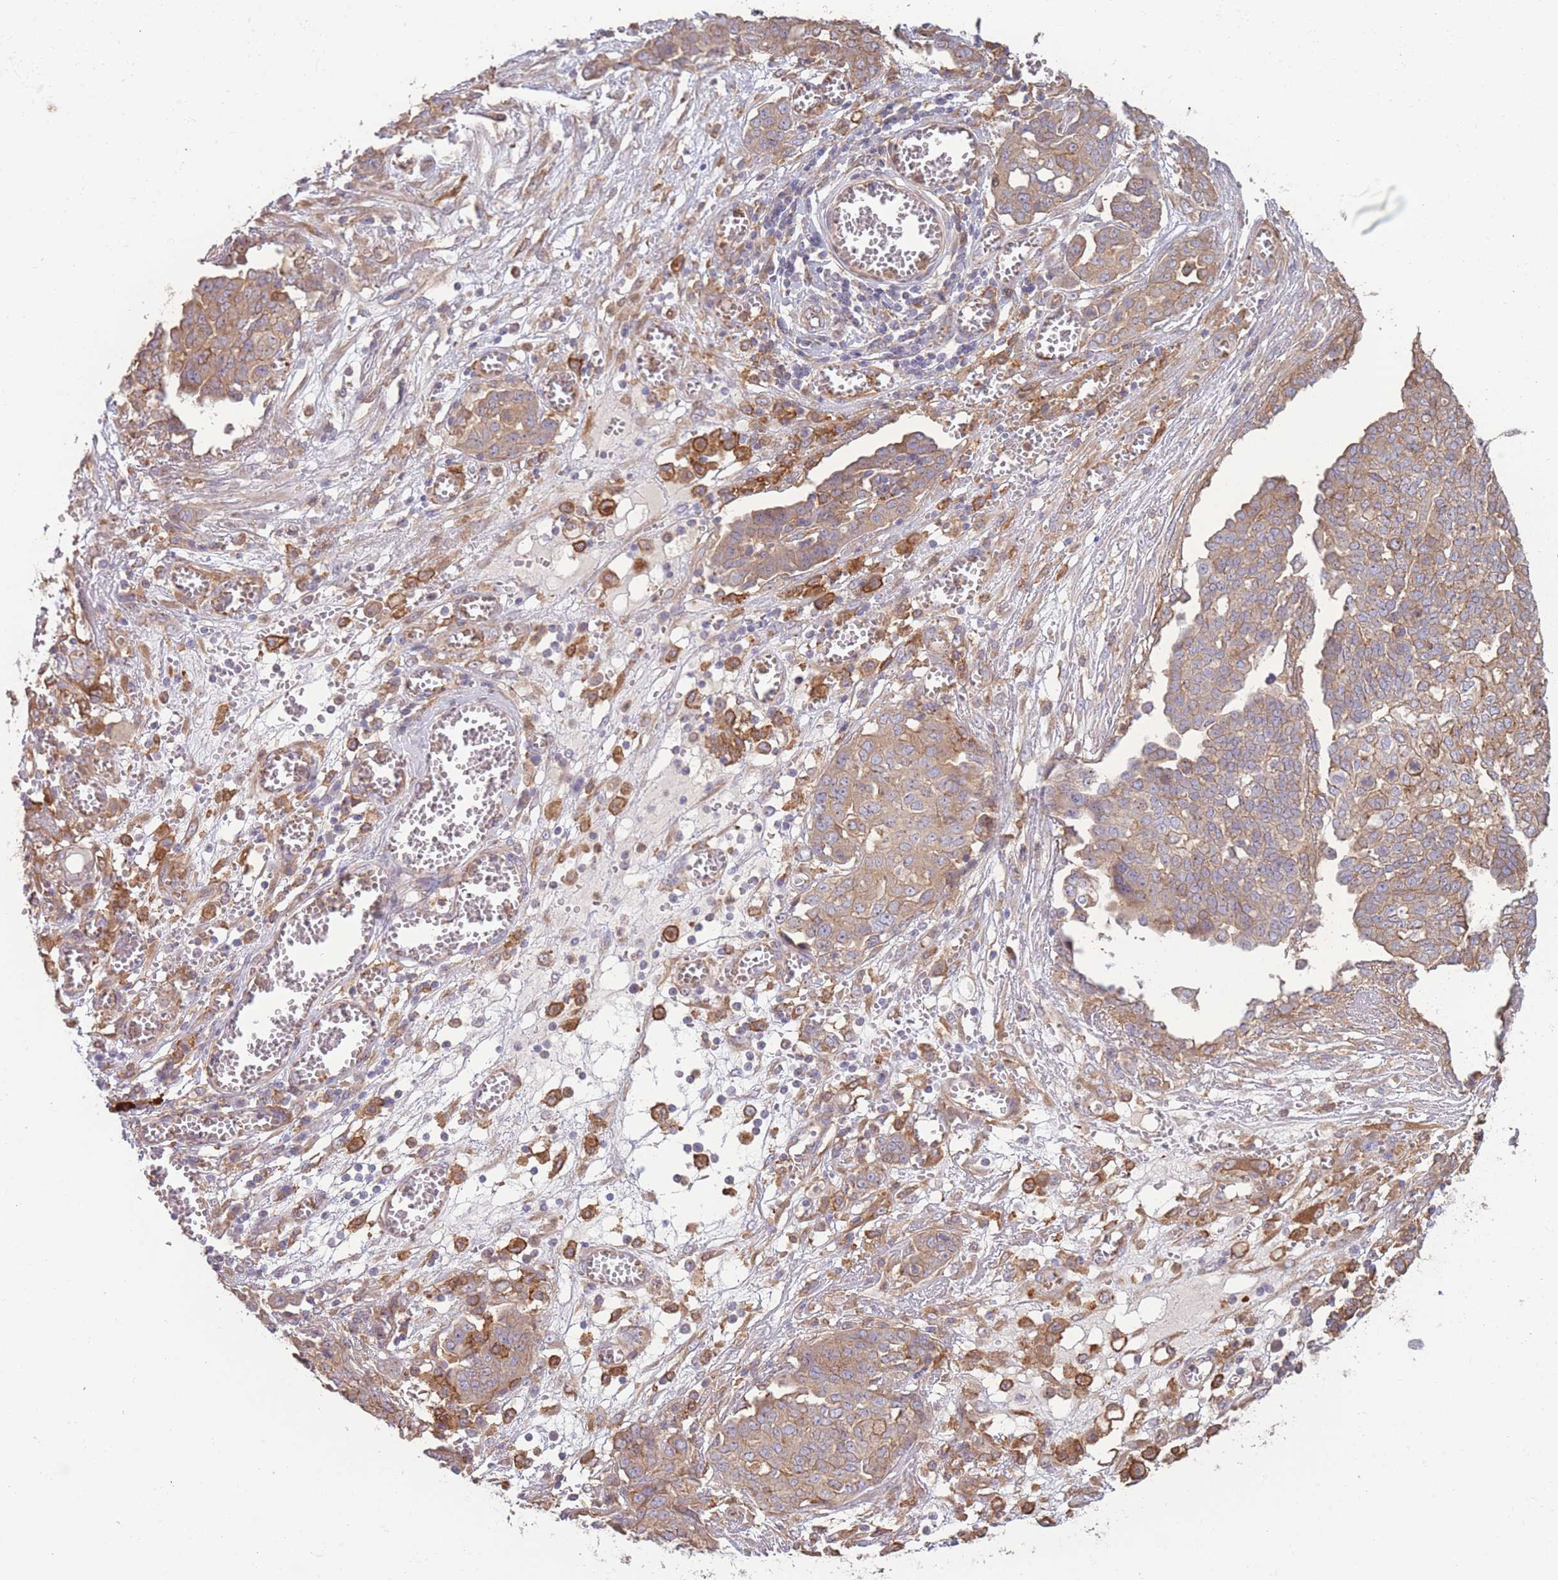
{"staining": {"intensity": "weak", "quantity": "25%-75%", "location": "cytoplasmic/membranous"}, "tissue": "ovarian cancer", "cell_type": "Tumor cells", "image_type": "cancer", "snomed": [{"axis": "morphology", "description": "Cystadenocarcinoma, serous, NOS"}, {"axis": "topography", "description": "Soft tissue"}, {"axis": "topography", "description": "Ovary"}], "caption": "Protein staining of ovarian cancer (serous cystadenocarcinoma) tissue displays weak cytoplasmic/membranous staining in approximately 25%-75% of tumor cells. The protein of interest is stained brown, and the nuclei are stained in blue (DAB (3,3'-diaminobenzidine) IHC with brightfield microscopy, high magnification).", "gene": "STEAP3", "patient": {"sex": "female", "age": 57}}